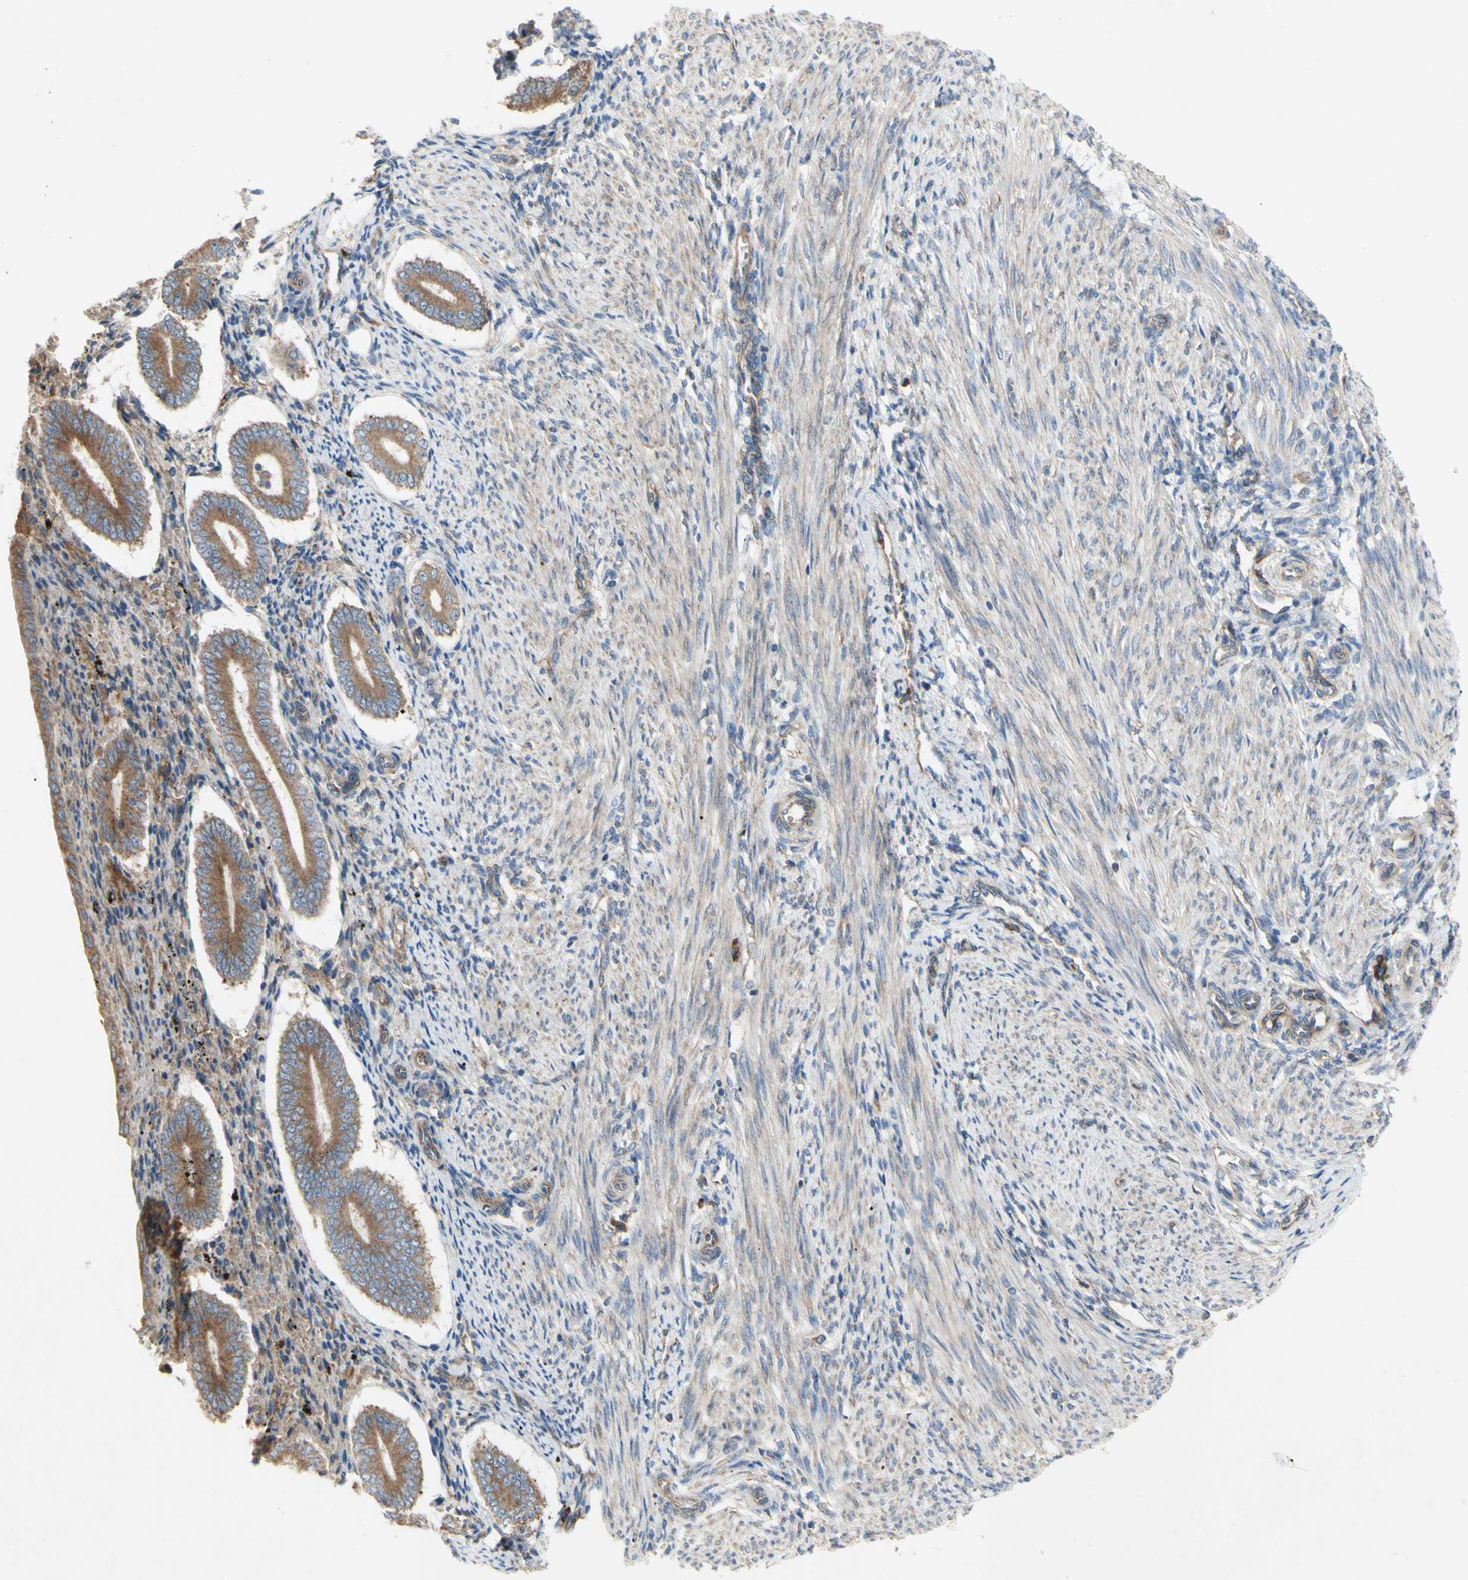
{"staining": {"intensity": "moderate", "quantity": "25%-75%", "location": "cytoplasmic/membranous"}, "tissue": "endometrium", "cell_type": "Cells in endometrial stroma", "image_type": "normal", "snomed": [{"axis": "morphology", "description": "Normal tissue, NOS"}, {"axis": "topography", "description": "Endometrium"}], "caption": "Normal endometrium exhibits moderate cytoplasmic/membranous staining in approximately 25%-75% of cells in endometrial stroma, visualized by immunohistochemistry. Immunohistochemistry (ihc) stains the protein of interest in brown and the nuclei are stained blue.", "gene": "KLC1", "patient": {"sex": "female", "age": 42}}